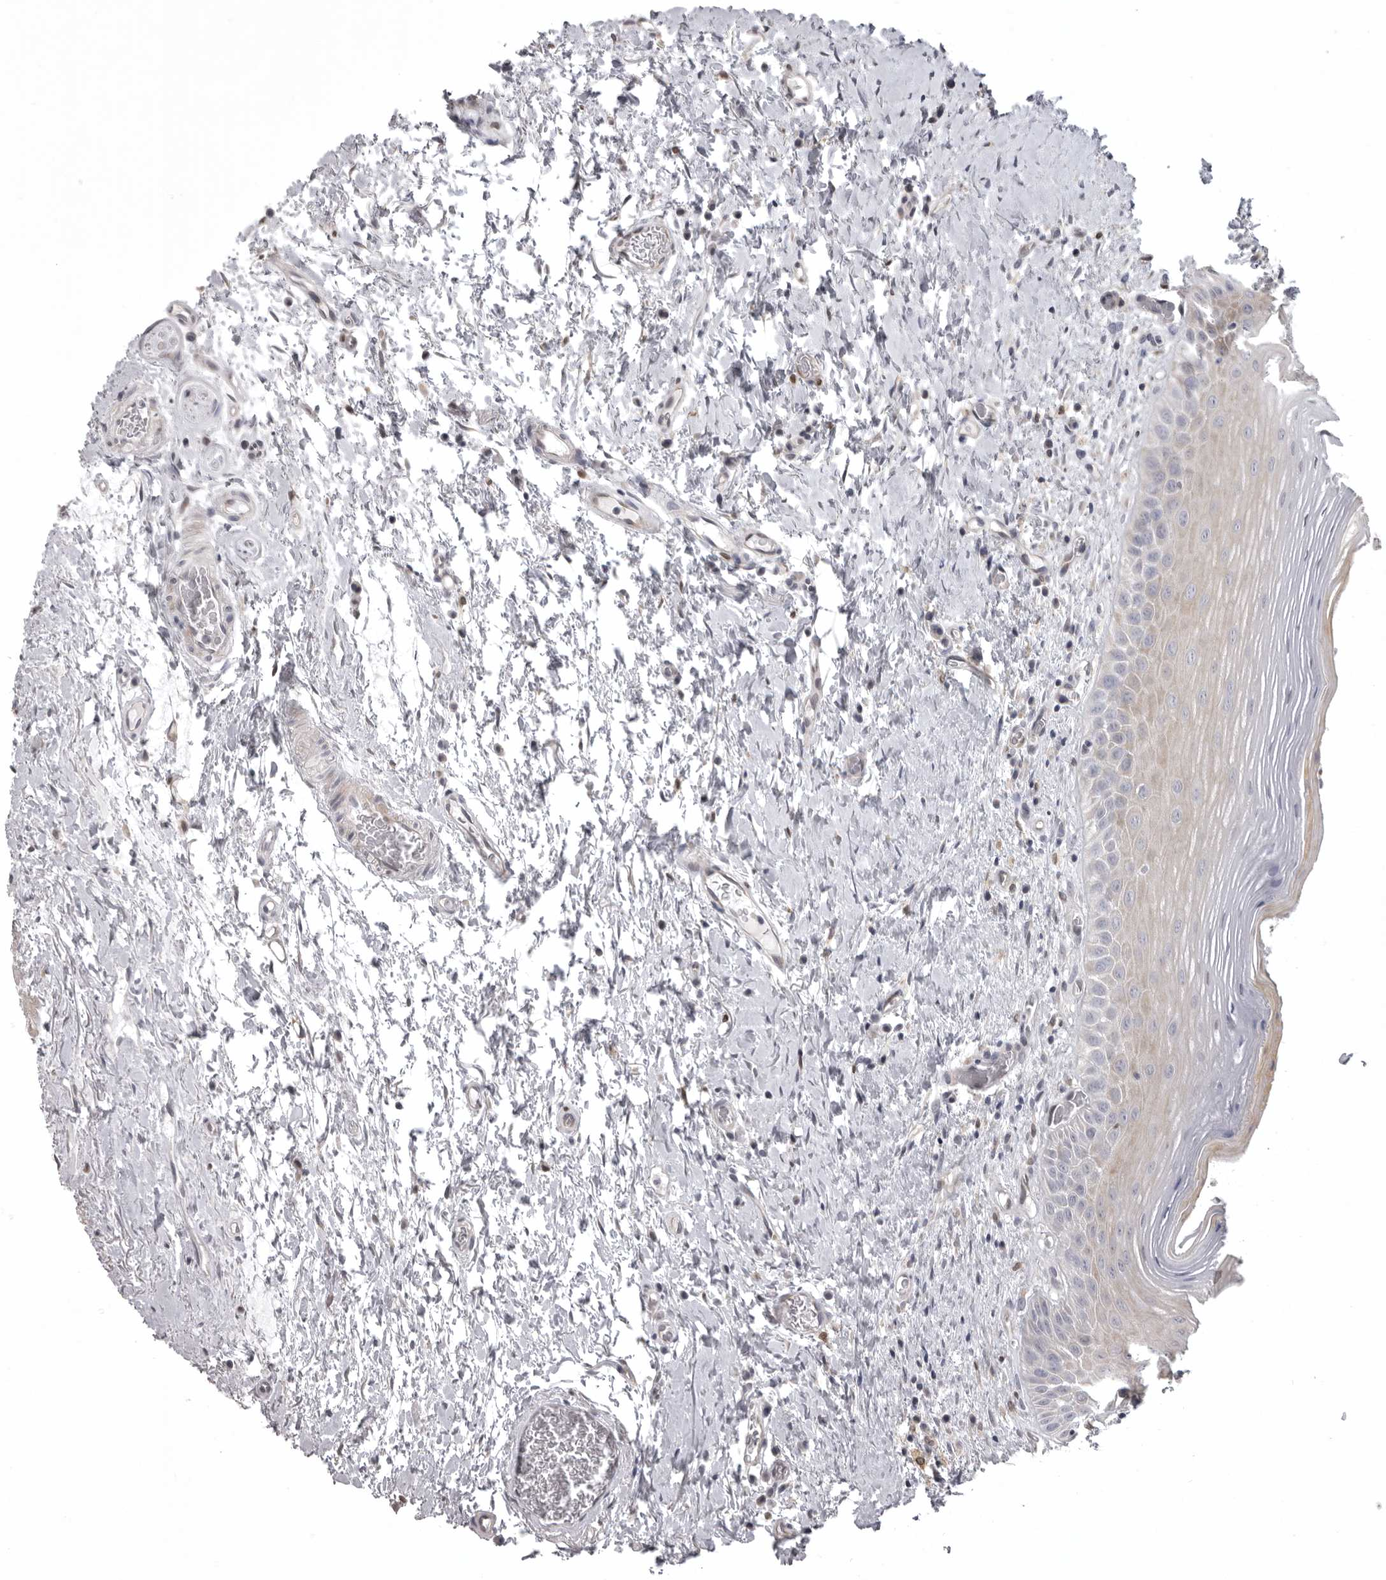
{"staining": {"intensity": "weak", "quantity": "<25%", "location": "cytoplasmic/membranous"}, "tissue": "oral mucosa", "cell_type": "Squamous epithelial cells", "image_type": "normal", "snomed": [{"axis": "morphology", "description": "Normal tissue, NOS"}, {"axis": "topography", "description": "Oral tissue"}], "caption": "Benign oral mucosa was stained to show a protein in brown. There is no significant positivity in squamous epithelial cells.", "gene": "NCEH1", "patient": {"sex": "male", "age": 82}}